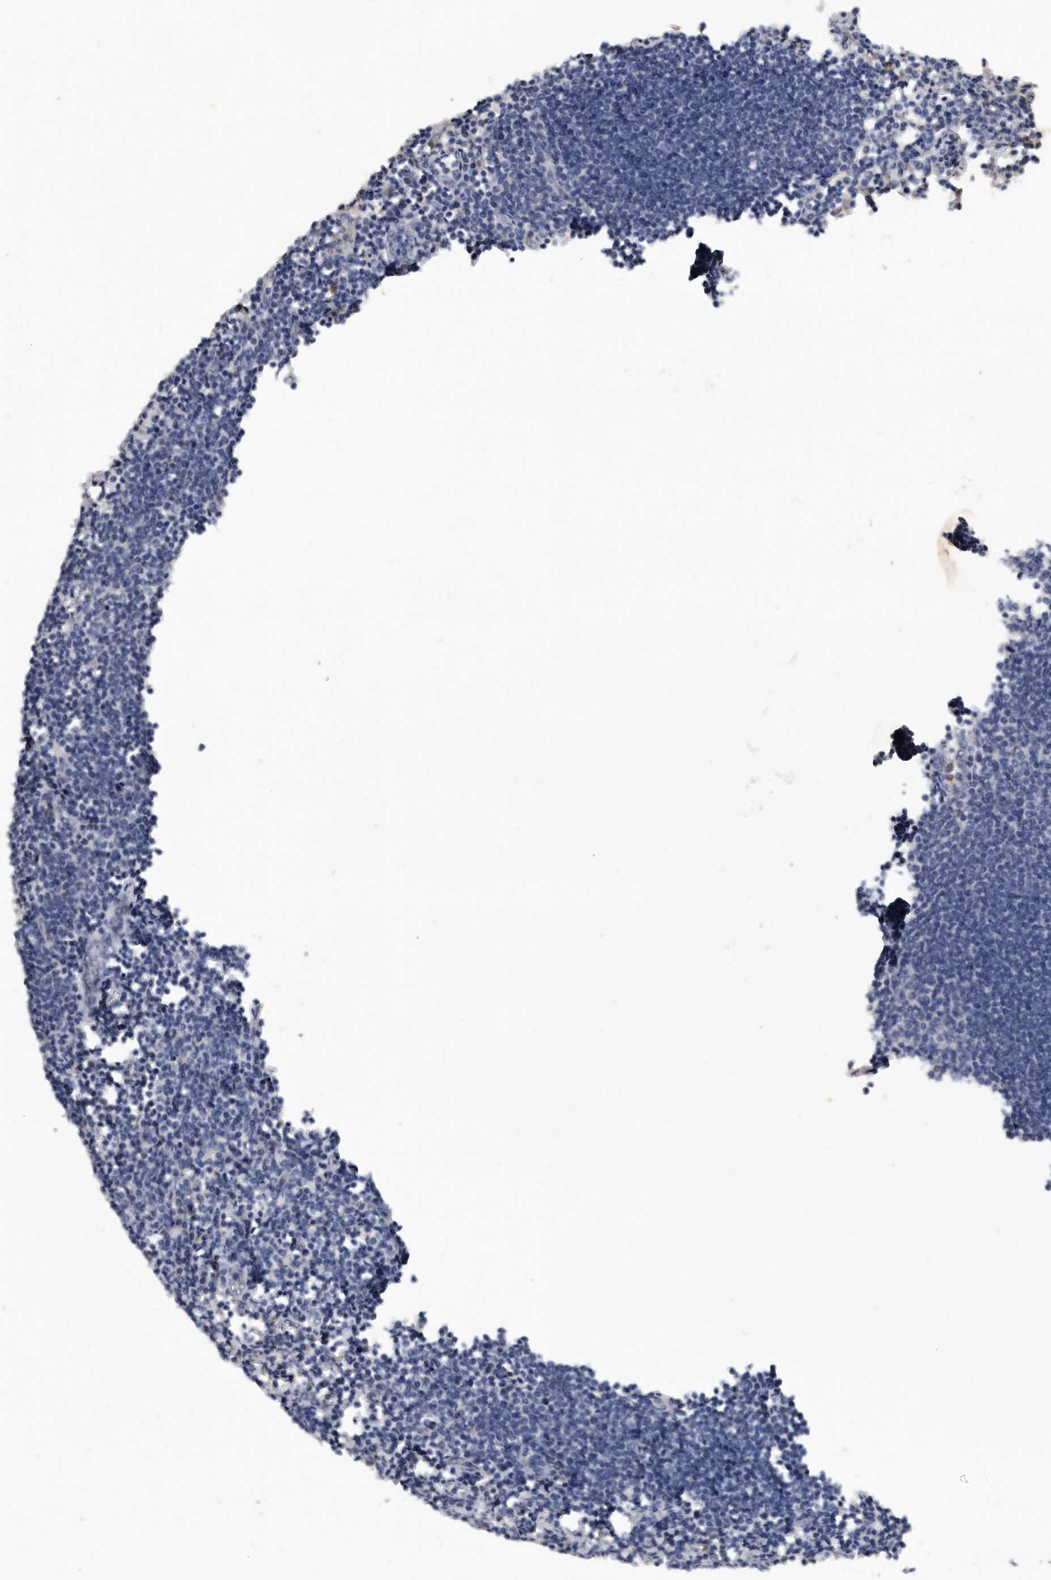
{"staining": {"intensity": "negative", "quantity": "none", "location": "none"}, "tissue": "lymph node", "cell_type": "Germinal center cells", "image_type": "normal", "snomed": [{"axis": "morphology", "description": "Normal tissue, NOS"}, {"axis": "morphology", "description": "Malignant melanoma, Metastatic site"}, {"axis": "topography", "description": "Lymph node"}], "caption": "There is no significant staining in germinal center cells of lymph node. (Brightfield microscopy of DAB immunohistochemistry at high magnification).", "gene": "HOMER3", "patient": {"sex": "male", "age": 41}}